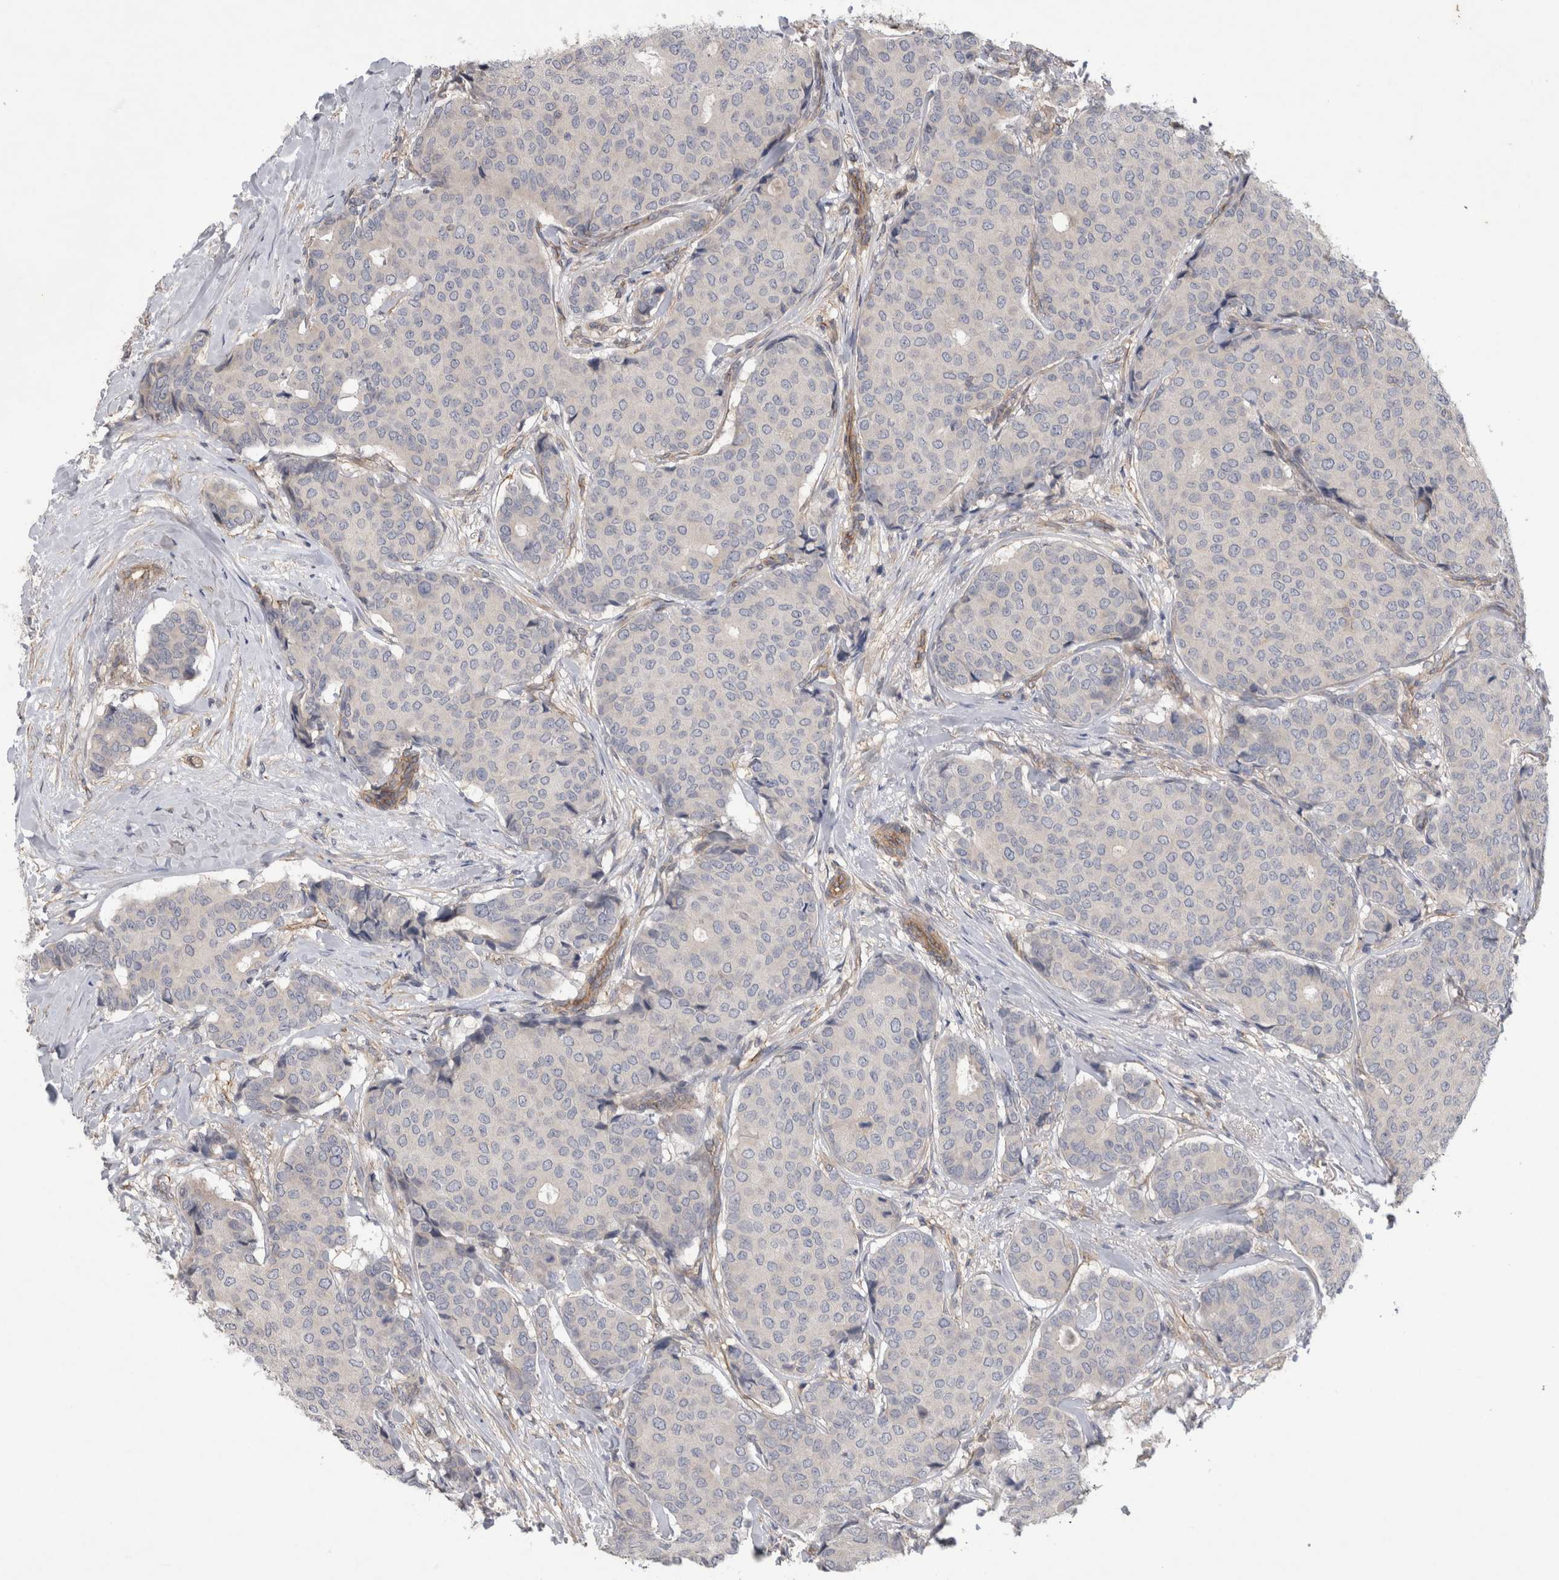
{"staining": {"intensity": "negative", "quantity": "none", "location": "none"}, "tissue": "breast cancer", "cell_type": "Tumor cells", "image_type": "cancer", "snomed": [{"axis": "morphology", "description": "Duct carcinoma"}, {"axis": "topography", "description": "Breast"}], "caption": "This micrograph is of infiltrating ductal carcinoma (breast) stained with IHC to label a protein in brown with the nuclei are counter-stained blue. There is no staining in tumor cells.", "gene": "ANKFY1", "patient": {"sex": "female", "age": 75}}